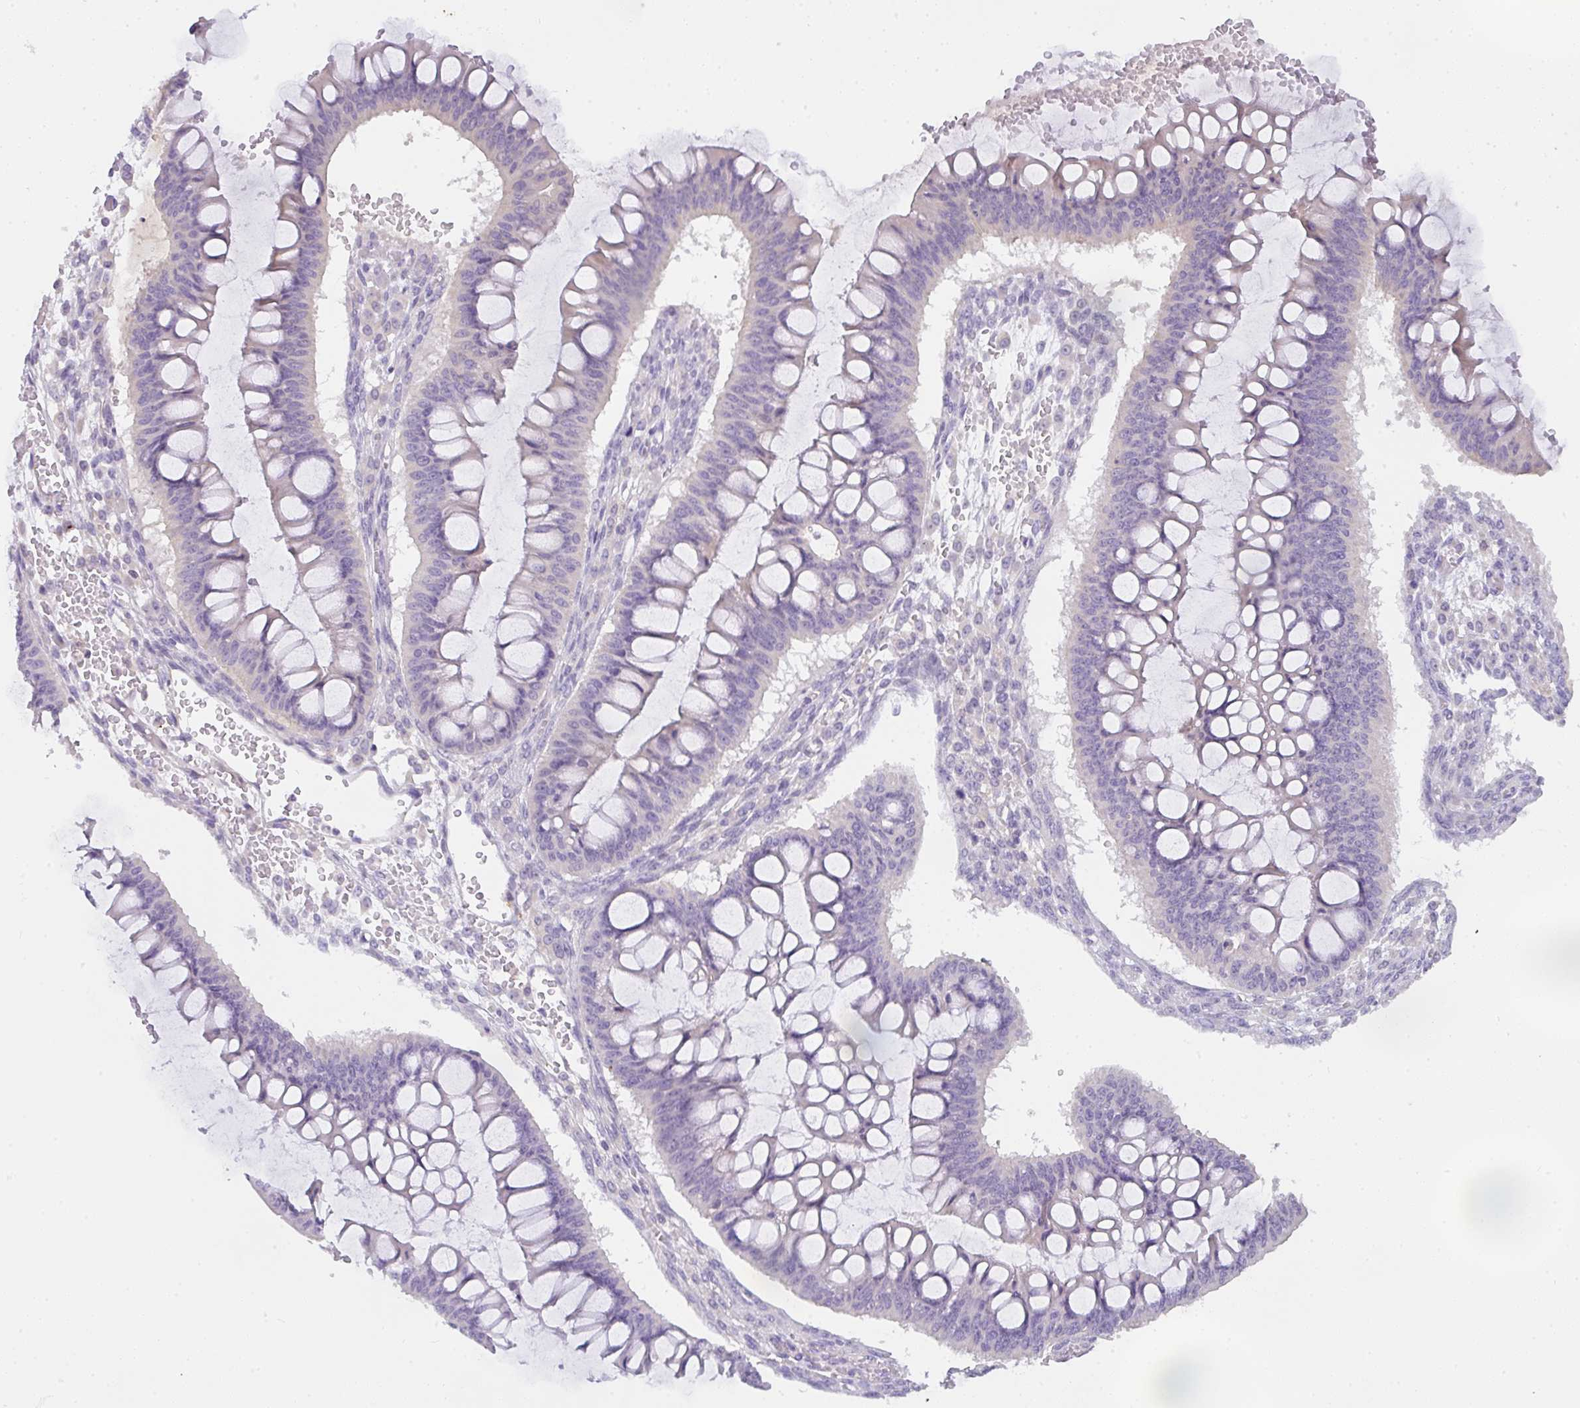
{"staining": {"intensity": "negative", "quantity": "none", "location": "none"}, "tissue": "ovarian cancer", "cell_type": "Tumor cells", "image_type": "cancer", "snomed": [{"axis": "morphology", "description": "Cystadenocarcinoma, mucinous, NOS"}, {"axis": "topography", "description": "Ovary"}], "caption": "A histopathology image of mucinous cystadenocarcinoma (ovarian) stained for a protein shows no brown staining in tumor cells.", "gene": "COX7B", "patient": {"sex": "female", "age": 73}}